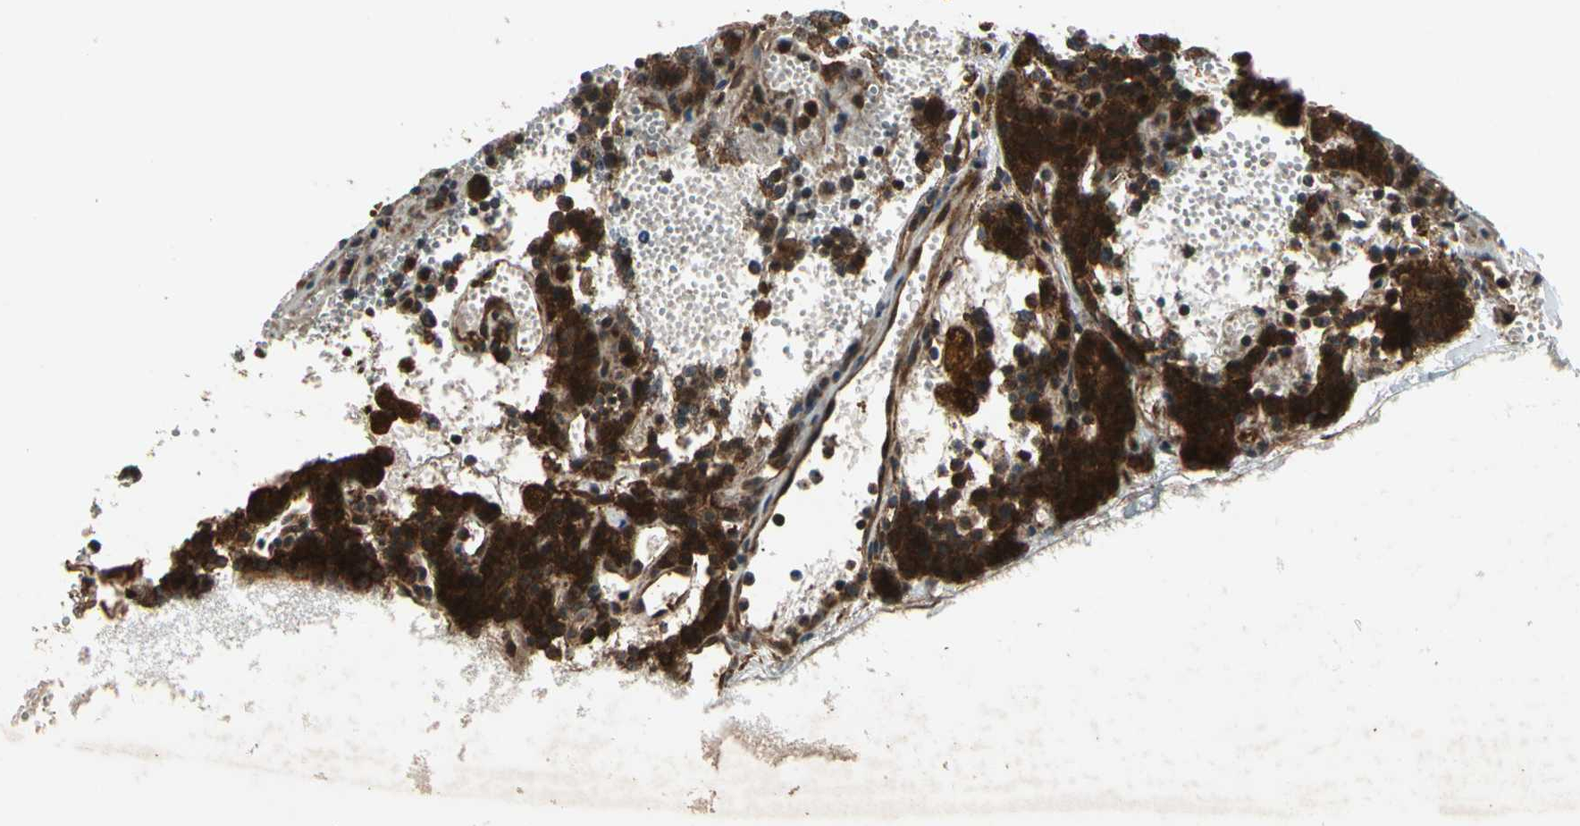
{"staining": {"intensity": "strong", "quantity": ">75%", "location": "cytoplasmic/membranous"}, "tissue": "parathyroid gland", "cell_type": "Glandular cells", "image_type": "normal", "snomed": [{"axis": "morphology", "description": "Normal tissue, NOS"}, {"axis": "topography", "description": "Parathyroid gland"}], "caption": "A photomicrograph of parathyroid gland stained for a protein reveals strong cytoplasmic/membranous brown staining in glandular cells.", "gene": "FKBP15", "patient": {"sex": "male", "age": 25}}